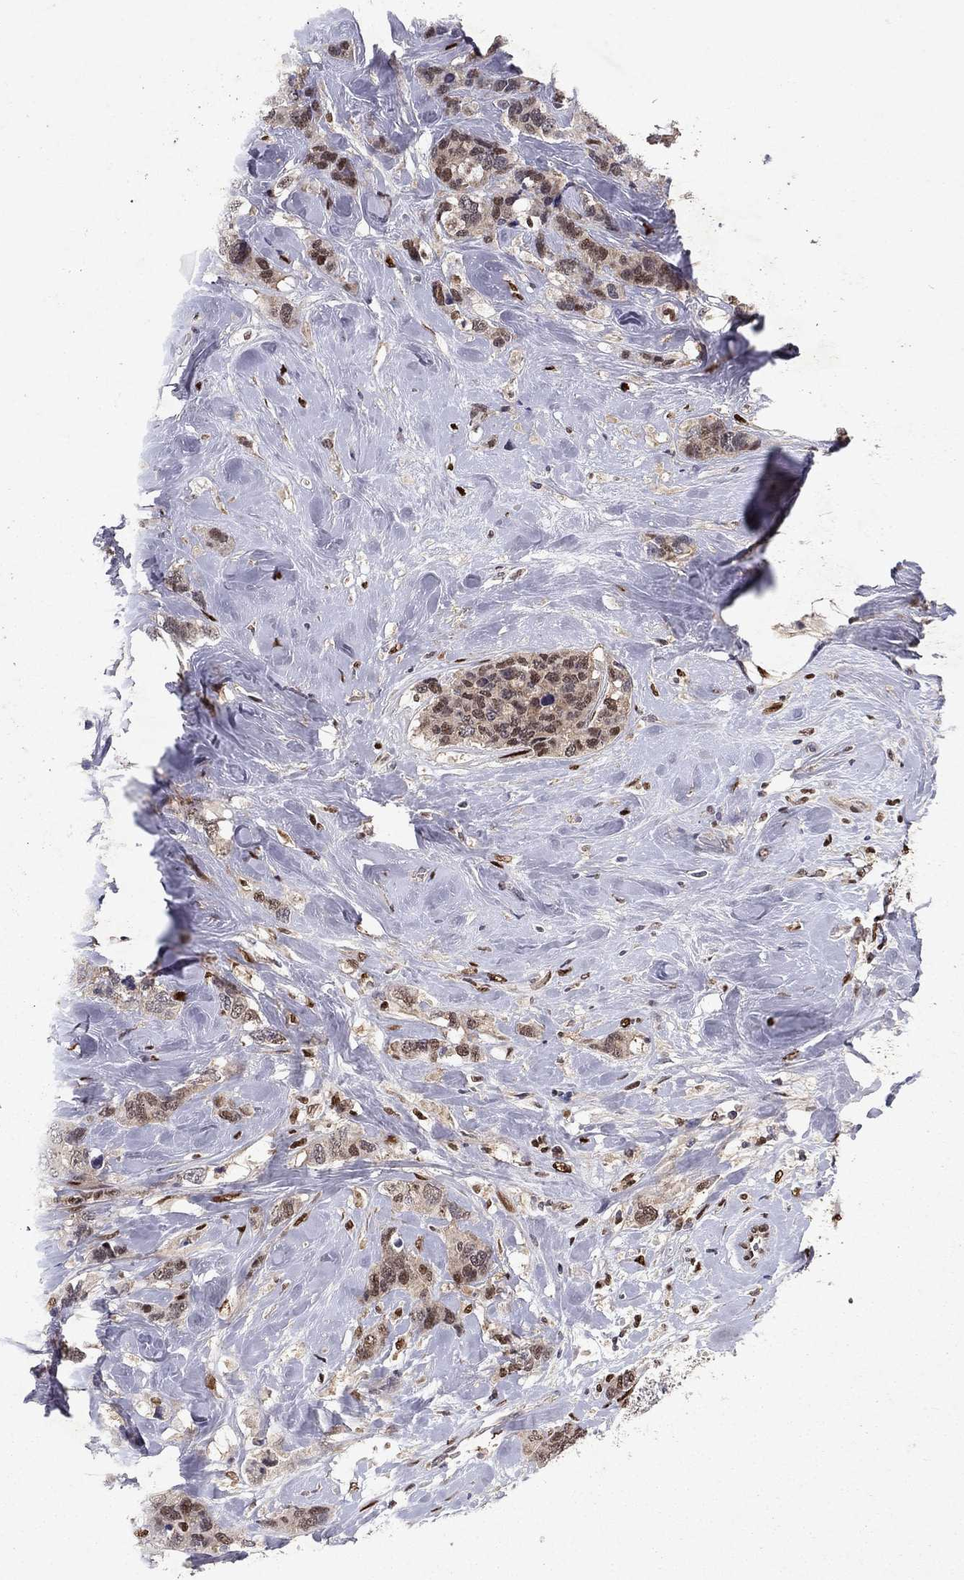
{"staining": {"intensity": "moderate", "quantity": "25%-75%", "location": "cytoplasmic/membranous"}, "tissue": "breast cancer", "cell_type": "Tumor cells", "image_type": "cancer", "snomed": [{"axis": "morphology", "description": "Lobular carcinoma"}, {"axis": "topography", "description": "Breast"}], "caption": "High-magnification brightfield microscopy of breast lobular carcinoma stained with DAB (3,3'-diaminobenzidine) (brown) and counterstained with hematoxylin (blue). tumor cells exhibit moderate cytoplasmic/membranous positivity is appreciated in about25%-75% of cells. Using DAB (3,3'-diaminobenzidine) (brown) and hematoxylin (blue) stains, captured at high magnification using brightfield microscopy.", "gene": "CRTC1", "patient": {"sex": "female", "age": 59}}